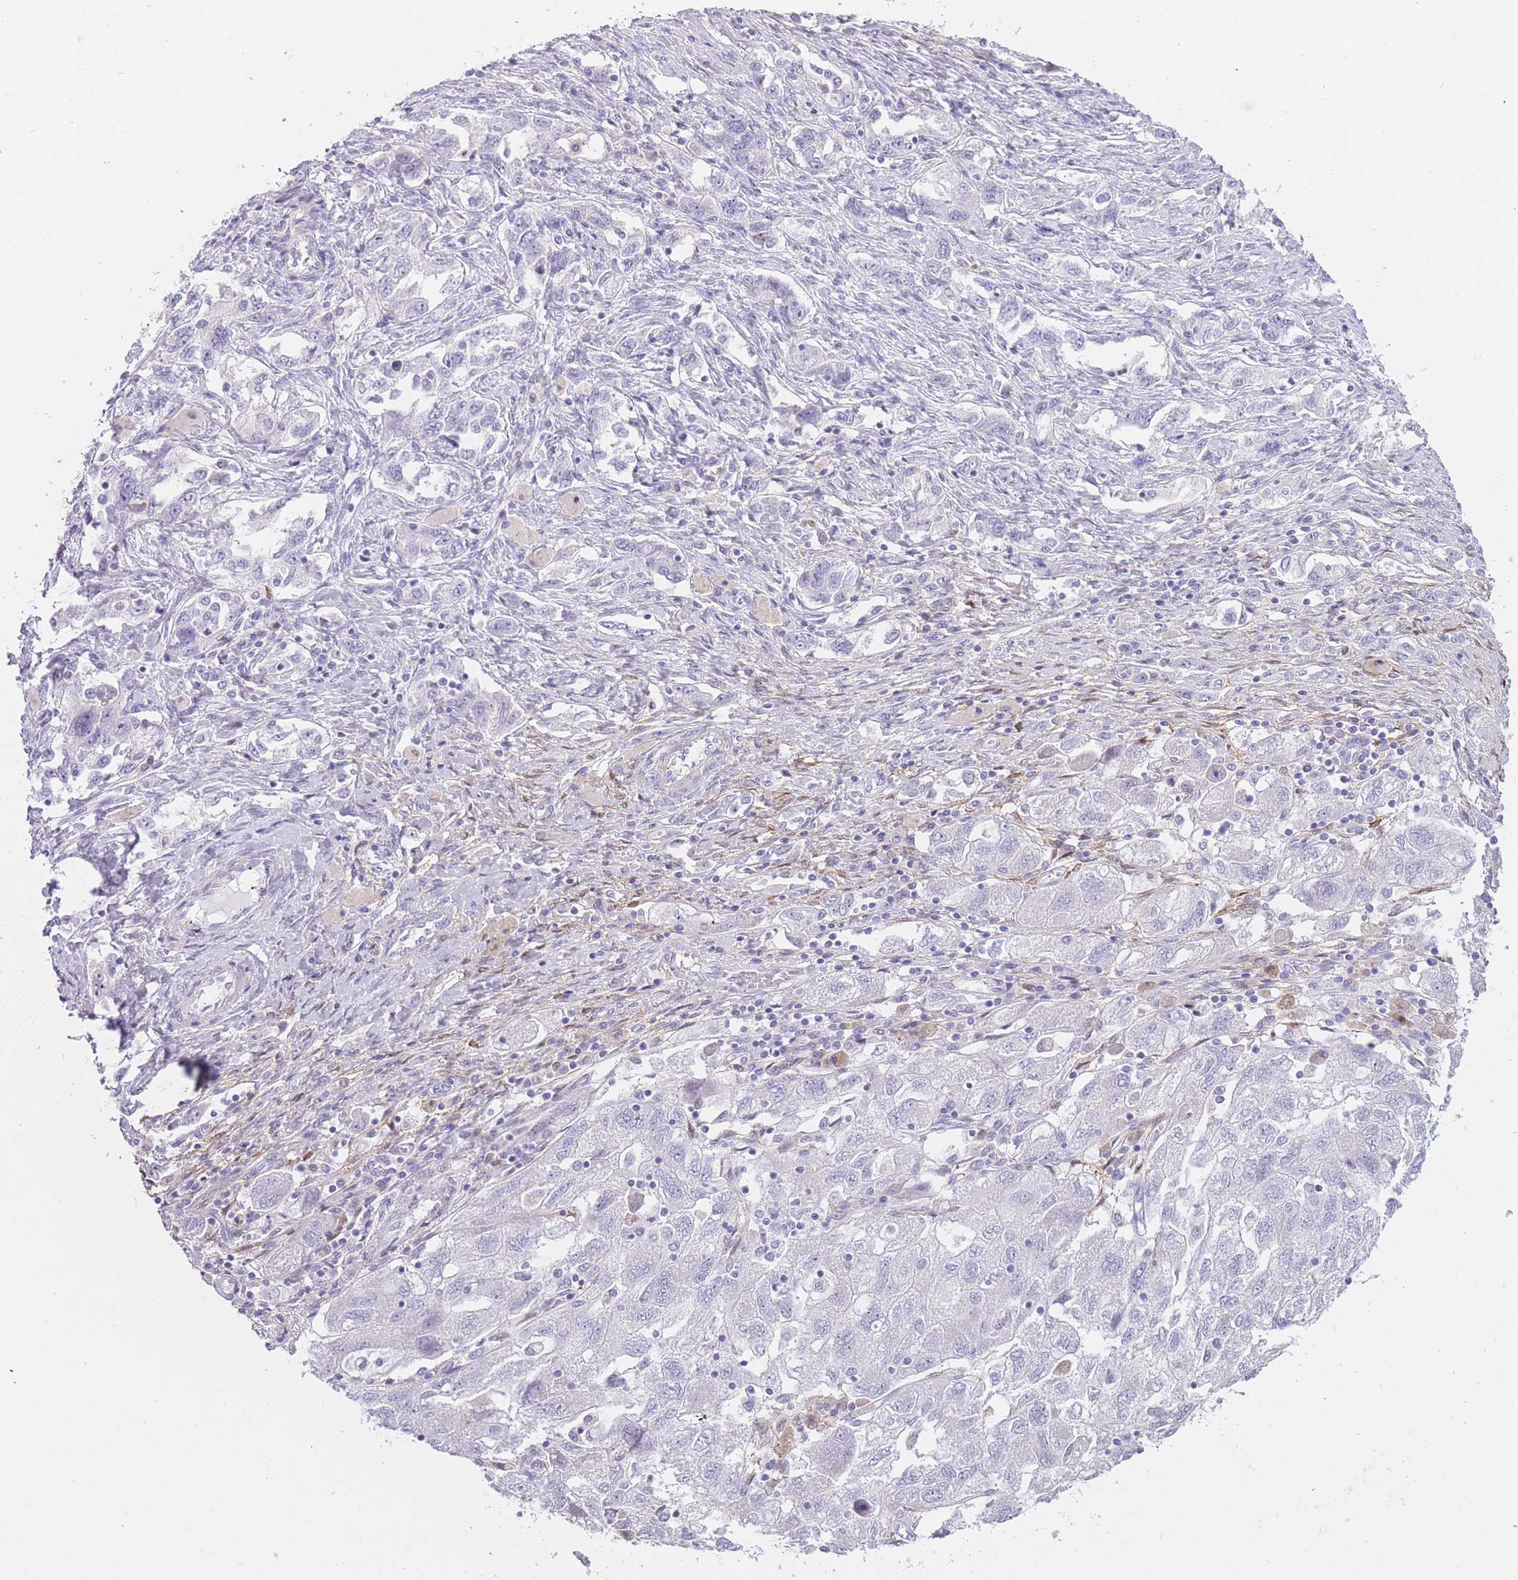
{"staining": {"intensity": "negative", "quantity": "none", "location": "none"}, "tissue": "ovarian cancer", "cell_type": "Tumor cells", "image_type": "cancer", "snomed": [{"axis": "morphology", "description": "Carcinoma, NOS"}, {"axis": "morphology", "description": "Cystadenocarcinoma, serous, NOS"}, {"axis": "topography", "description": "Ovary"}], "caption": "IHC histopathology image of human ovarian cancer stained for a protein (brown), which demonstrates no staining in tumor cells.", "gene": "IMPG1", "patient": {"sex": "female", "age": 69}}